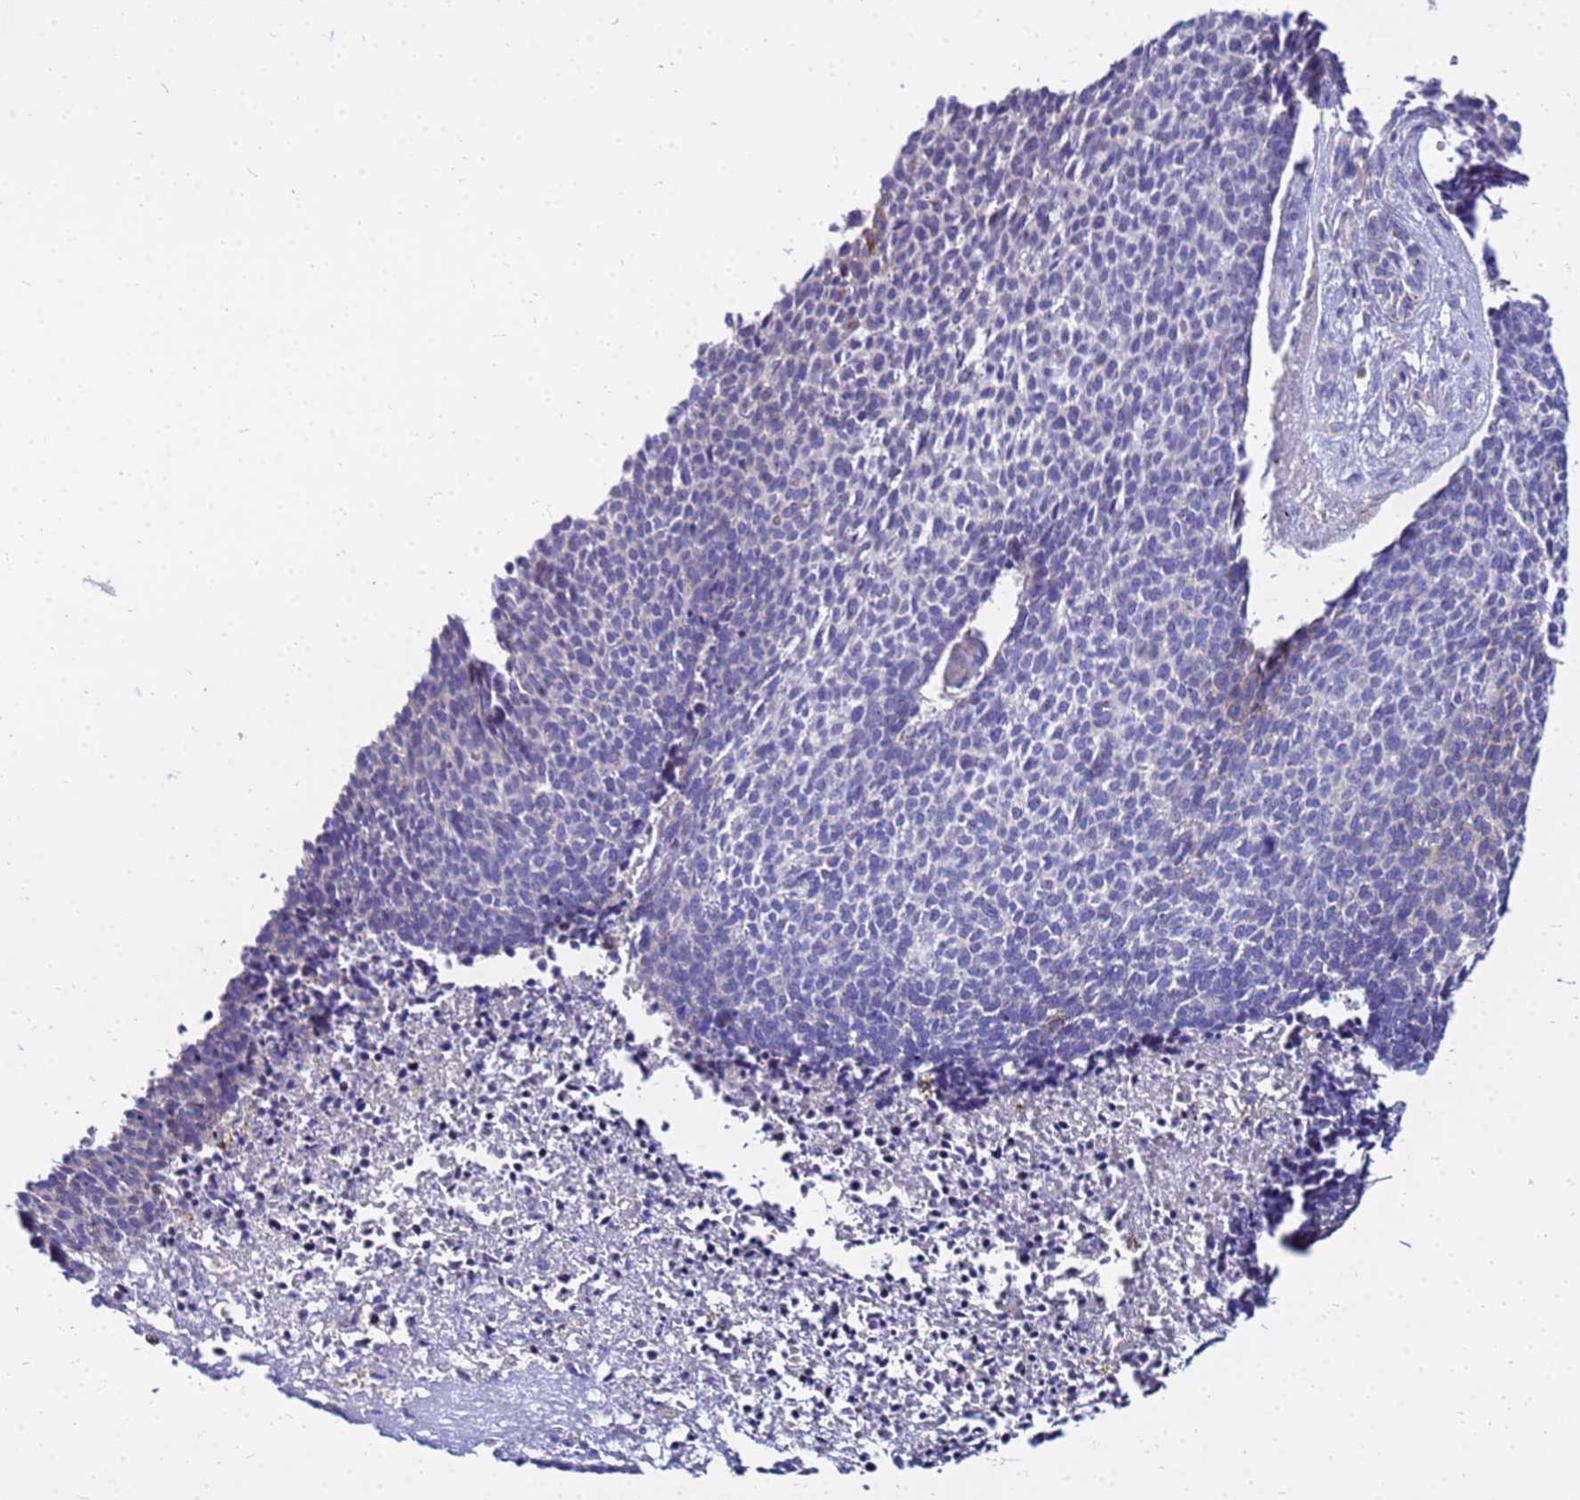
{"staining": {"intensity": "negative", "quantity": "none", "location": "none"}, "tissue": "skin cancer", "cell_type": "Tumor cells", "image_type": "cancer", "snomed": [{"axis": "morphology", "description": "Basal cell carcinoma"}, {"axis": "topography", "description": "Skin"}], "caption": "This is an immunohistochemistry micrograph of skin basal cell carcinoma. There is no expression in tumor cells.", "gene": "HERC5", "patient": {"sex": "female", "age": 84}}